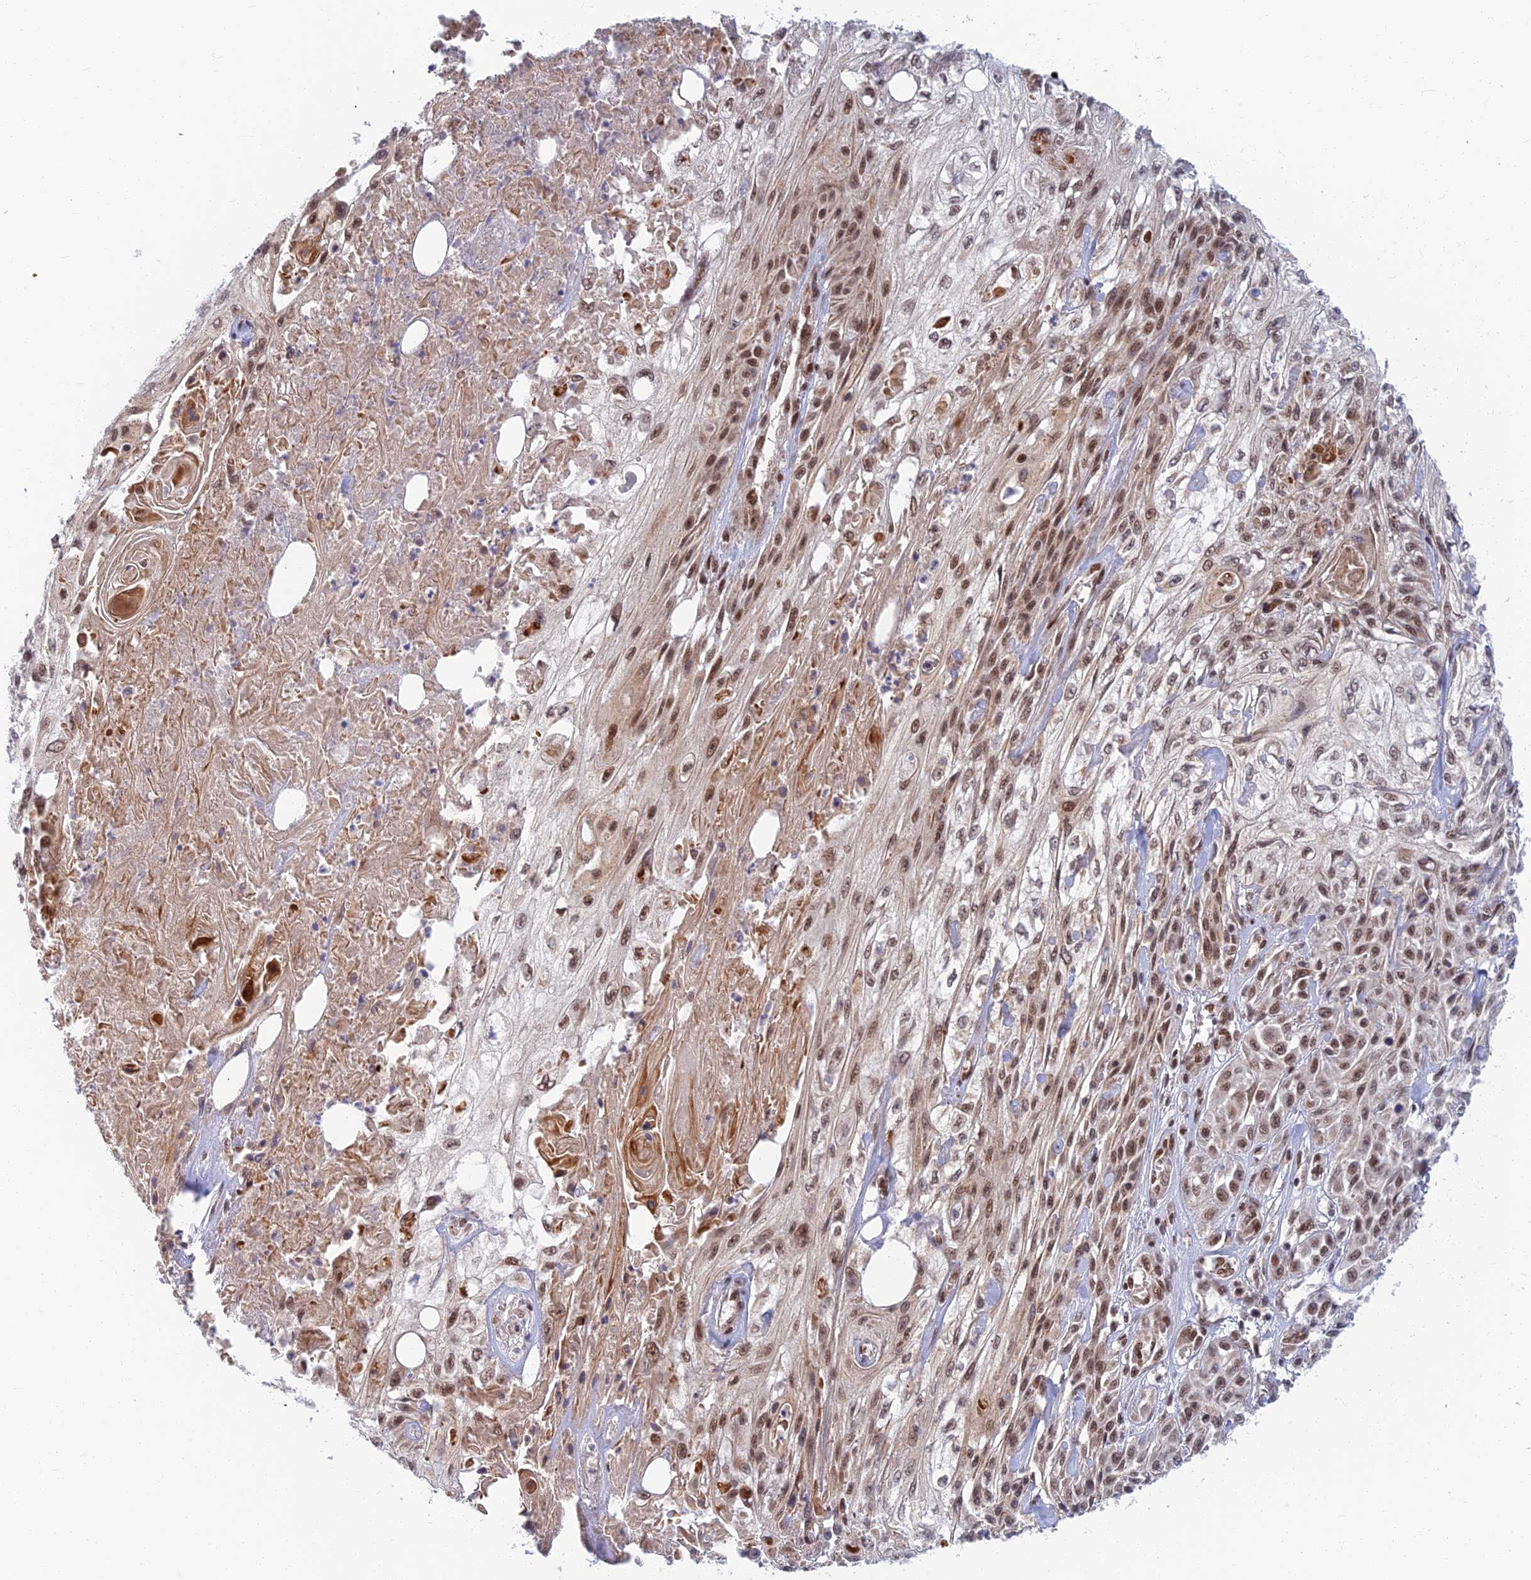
{"staining": {"intensity": "strong", "quantity": ">75%", "location": "nuclear"}, "tissue": "skin cancer", "cell_type": "Tumor cells", "image_type": "cancer", "snomed": [{"axis": "morphology", "description": "Squamous cell carcinoma, NOS"}, {"axis": "morphology", "description": "Squamous cell carcinoma, metastatic, NOS"}, {"axis": "topography", "description": "Skin"}, {"axis": "topography", "description": "Lymph node"}], "caption": "DAB immunohistochemical staining of skin cancer demonstrates strong nuclear protein staining in approximately >75% of tumor cells.", "gene": "TCEA2", "patient": {"sex": "male", "age": 75}}